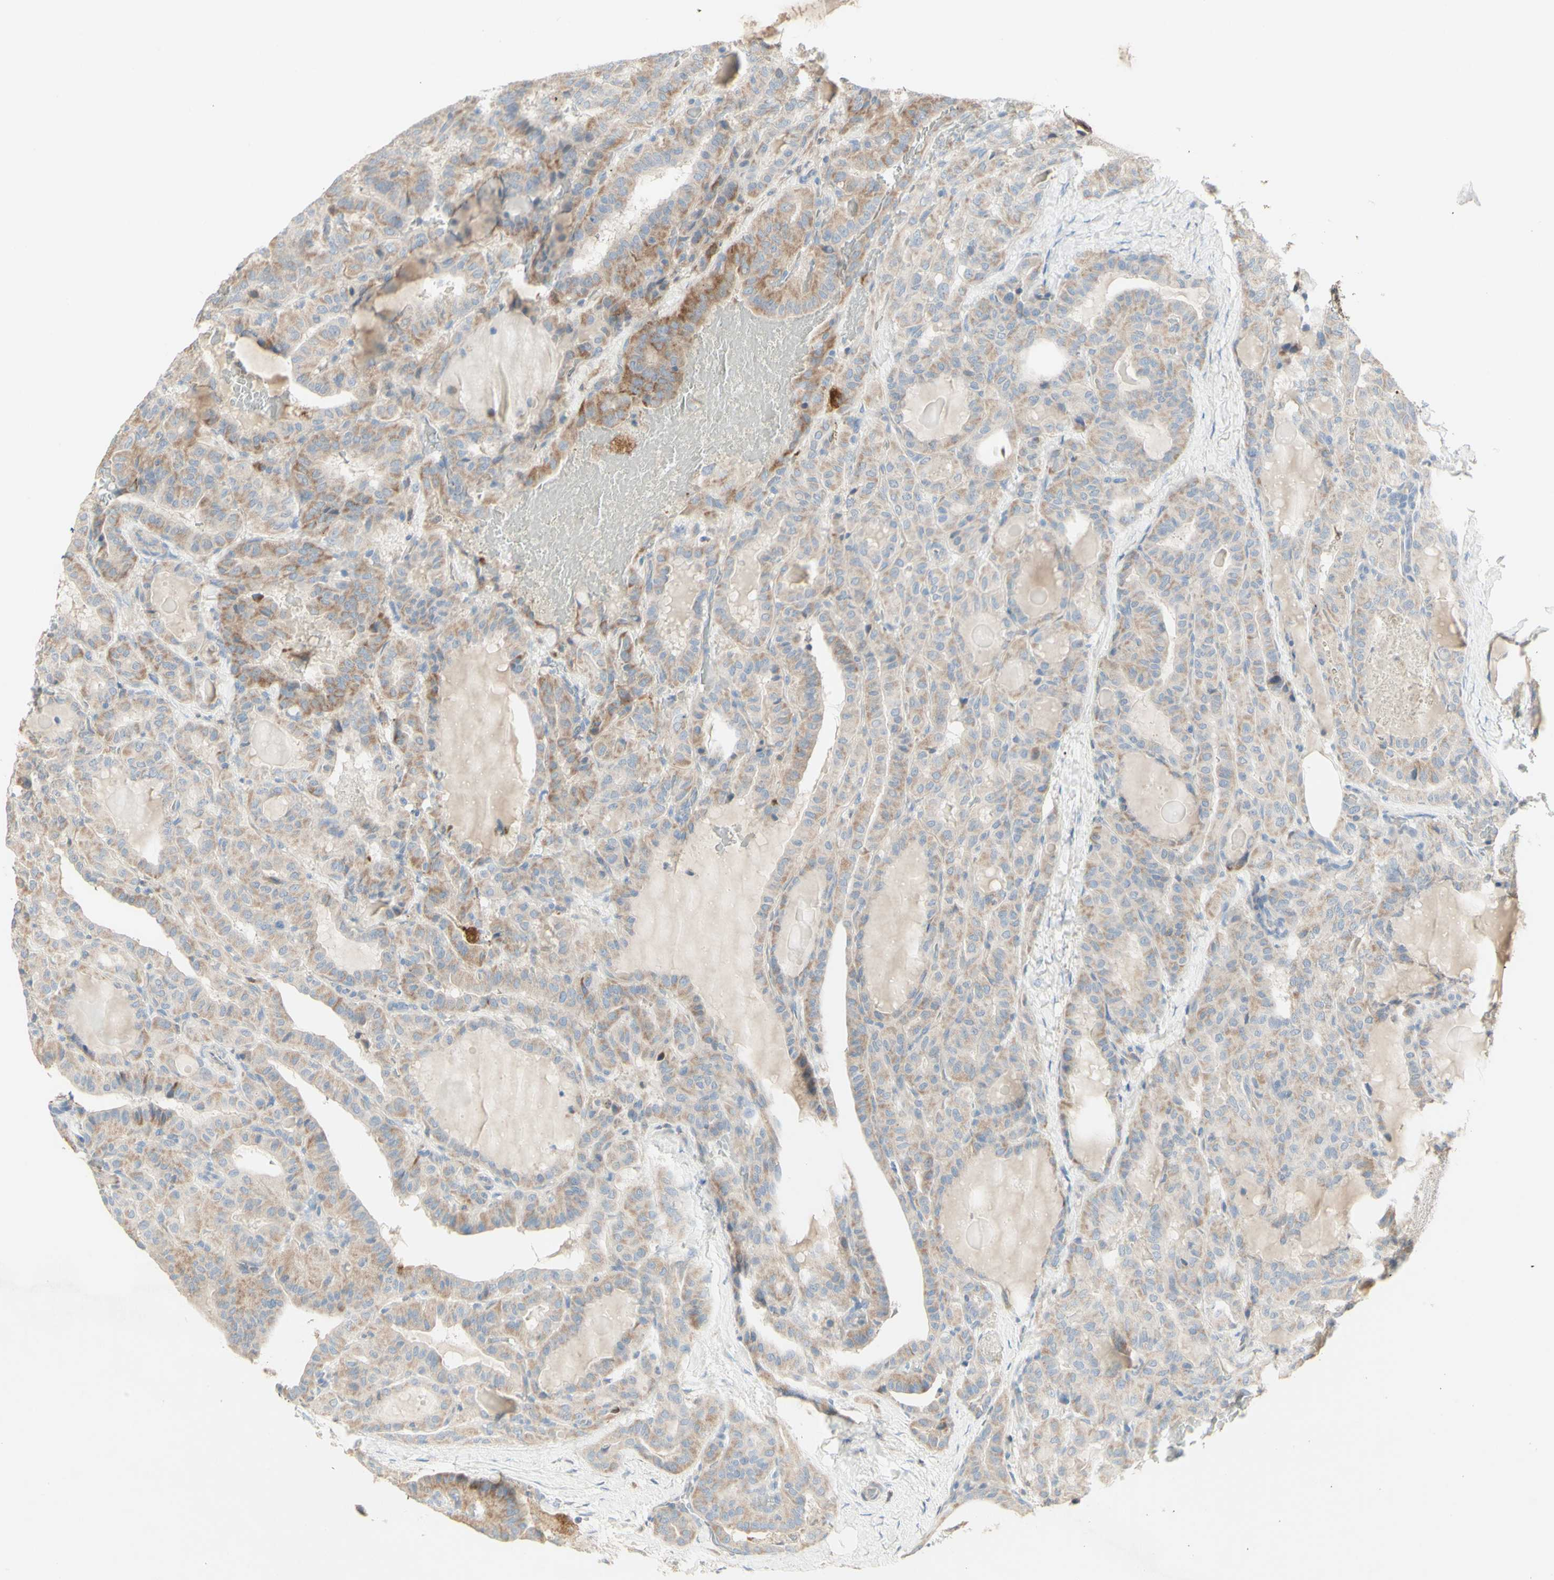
{"staining": {"intensity": "weak", "quantity": "25%-75%", "location": "cytoplasmic/membranous"}, "tissue": "thyroid cancer", "cell_type": "Tumor cells", "image_type": "cancer", "snomed": [{"axis": "morphology", "description": "Papillary adenocarcinoma, NOS"}, {"axis": "topography", "description": "Thyroid gland"}], "caption": "Immunohistochemical staining of papillary adenocarcinoma (thyroid) exhibits weak cytoplasmic/membranous protein expression in about 25%-75% of tumor cells.", "gene": "CNTNAP1", "patient": {"sex": "male", "age": 77}}